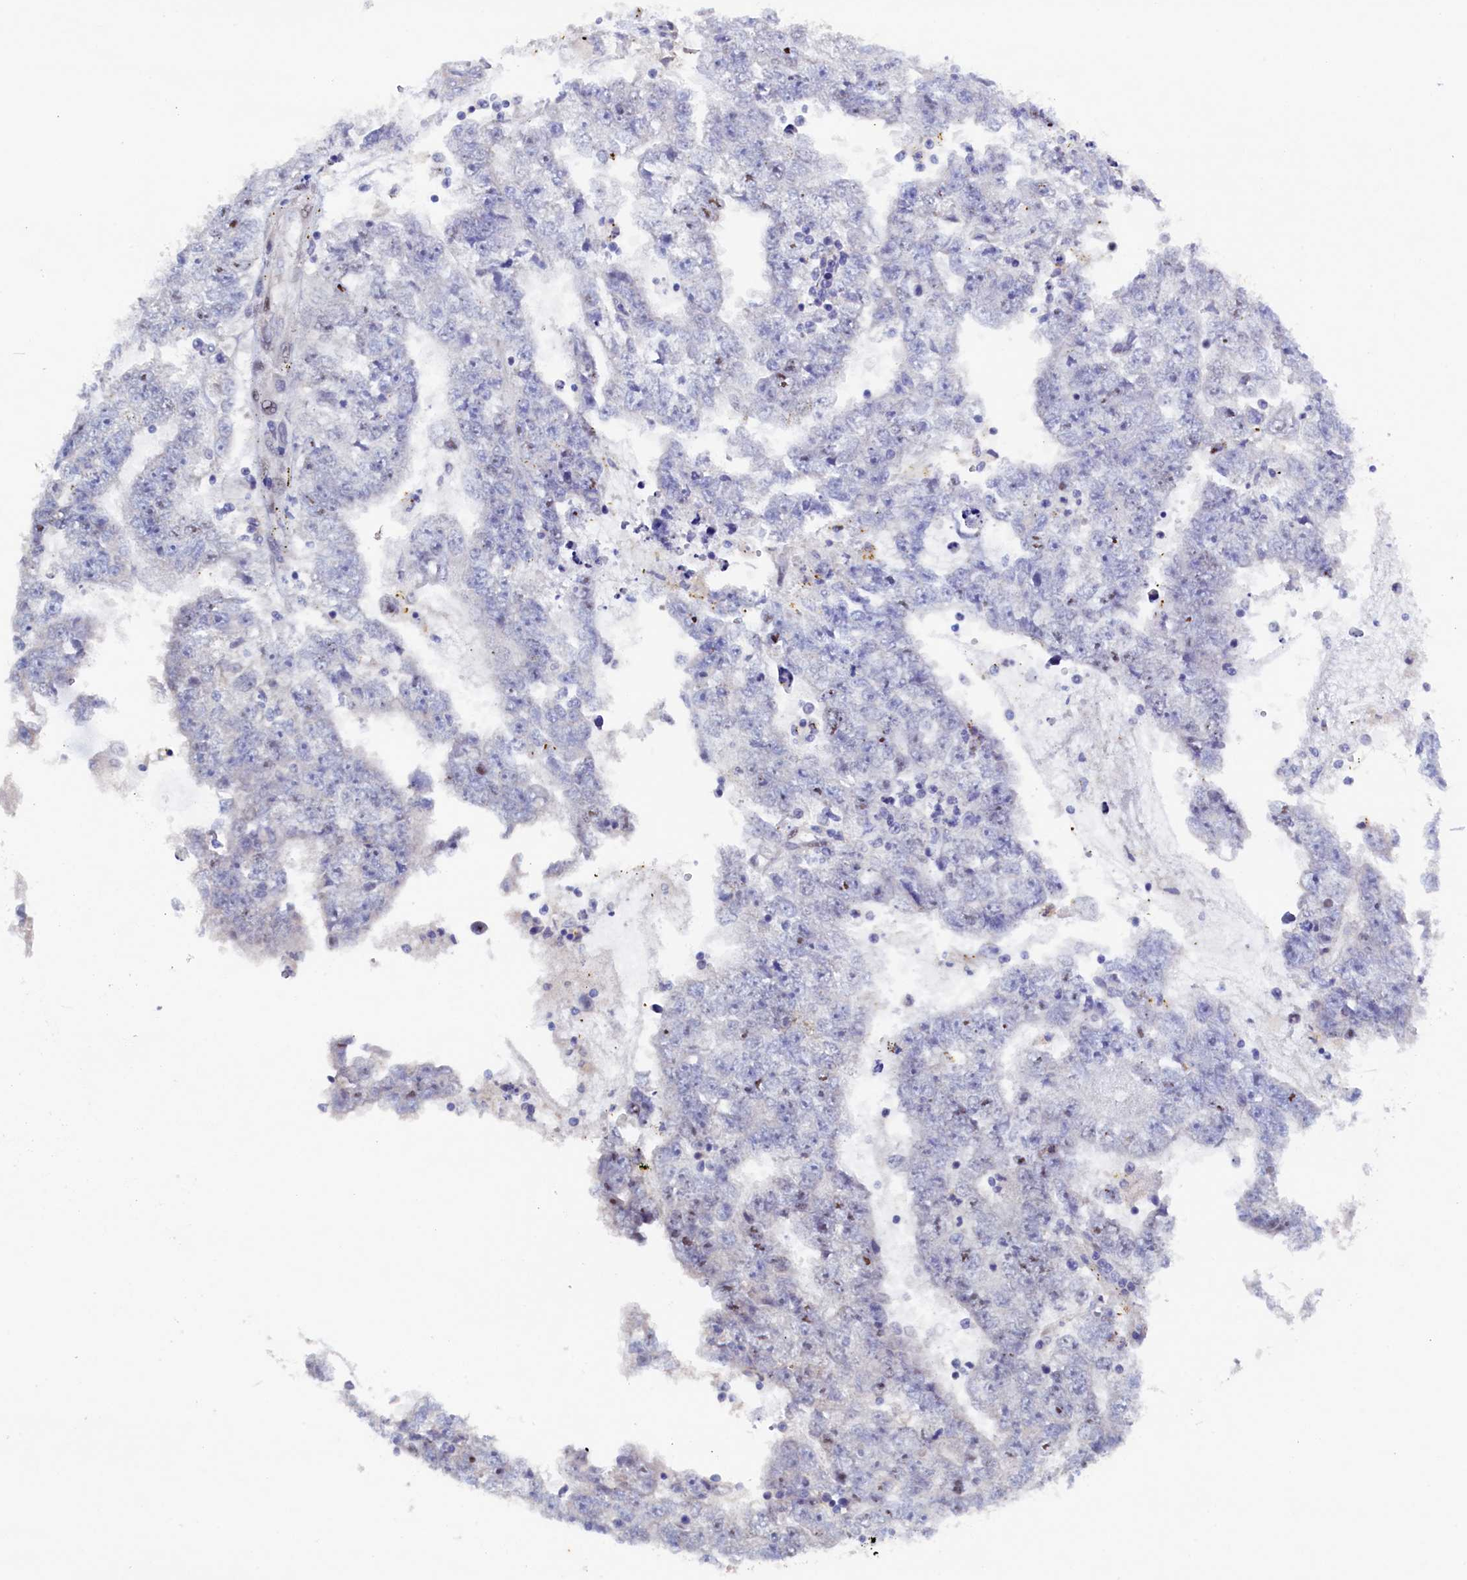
{"staining": {"intensity": "negative", "quantity": "none", "location": "none"}, "tissue": "testis cancer", "cell_type": "Tumor cells", "image_type": "cancer", "snomed": [{"axis": "morphology", "description": "Carcinoma, Embryonal, NOS"}, {"axis": "topography", "description": "Testis"}], "caption": "DAB immunohistochemical staining of human embryonal carcinoma (testis) shows no significant positivity in tumor cells. (Immunohistochemistry, brightfield microscopy, high magnification).", "gene": "CBLIF", "patient": {"sex": "male", "age": 25}}